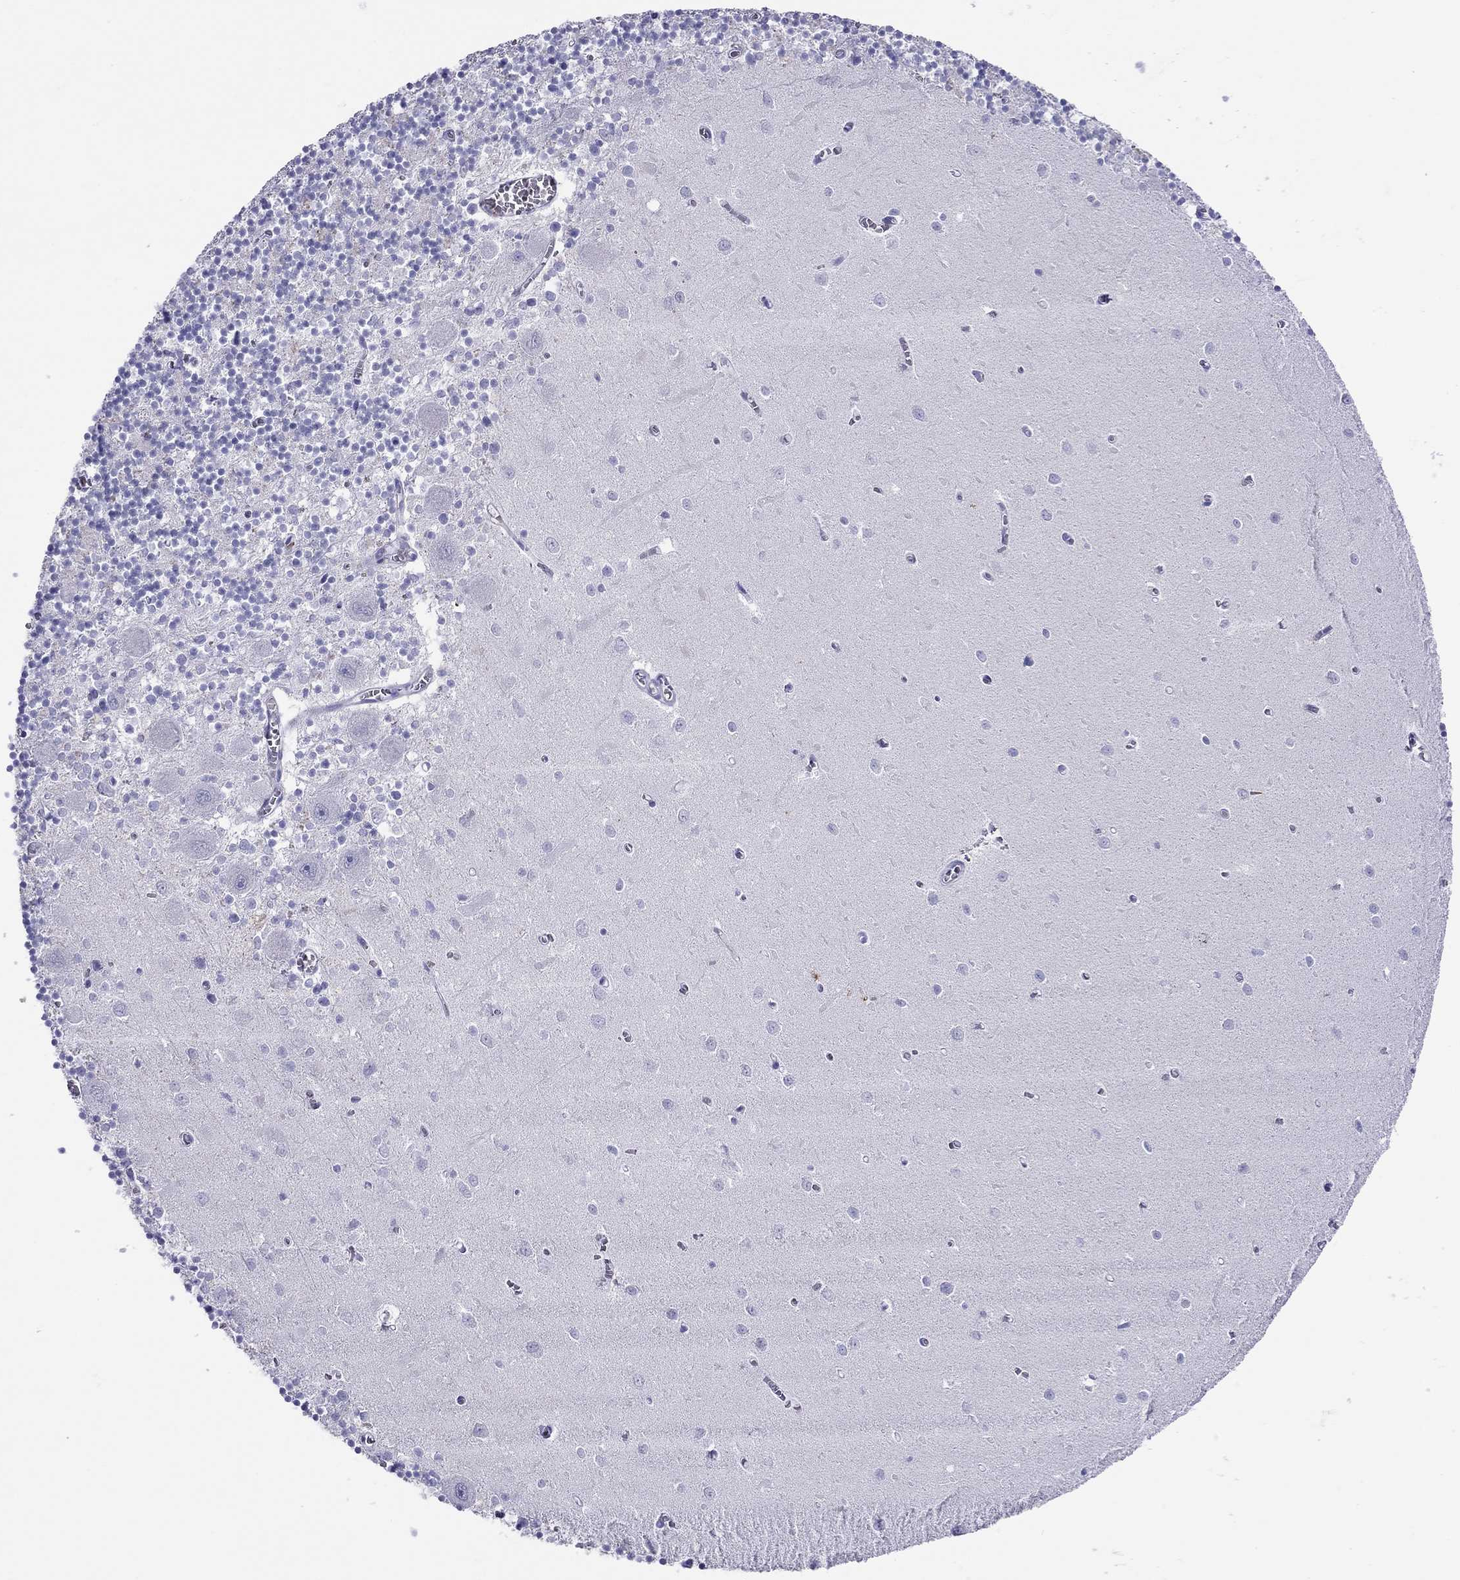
{"staining": {"intensity": "negative", "quantity": "none", "location": "none"}, "tissue": "cerebellum", "cell_type": "Cells in granular layer", "image_type": "normal", "snomed": [{"axis": "morphology", "description": "Normal tissue, NOS"}, {"axis": "topography", "description": "Cerebellum"}], "caption": "An immunohistochemistry (IHC) micrograph of normal cerebellum is shown. There is no staining in cells in granular layer of cerebellum. Nuclei are stained in blue.", "gene": "PTPRN", "patient": {"sex": "female", "age": 64}}